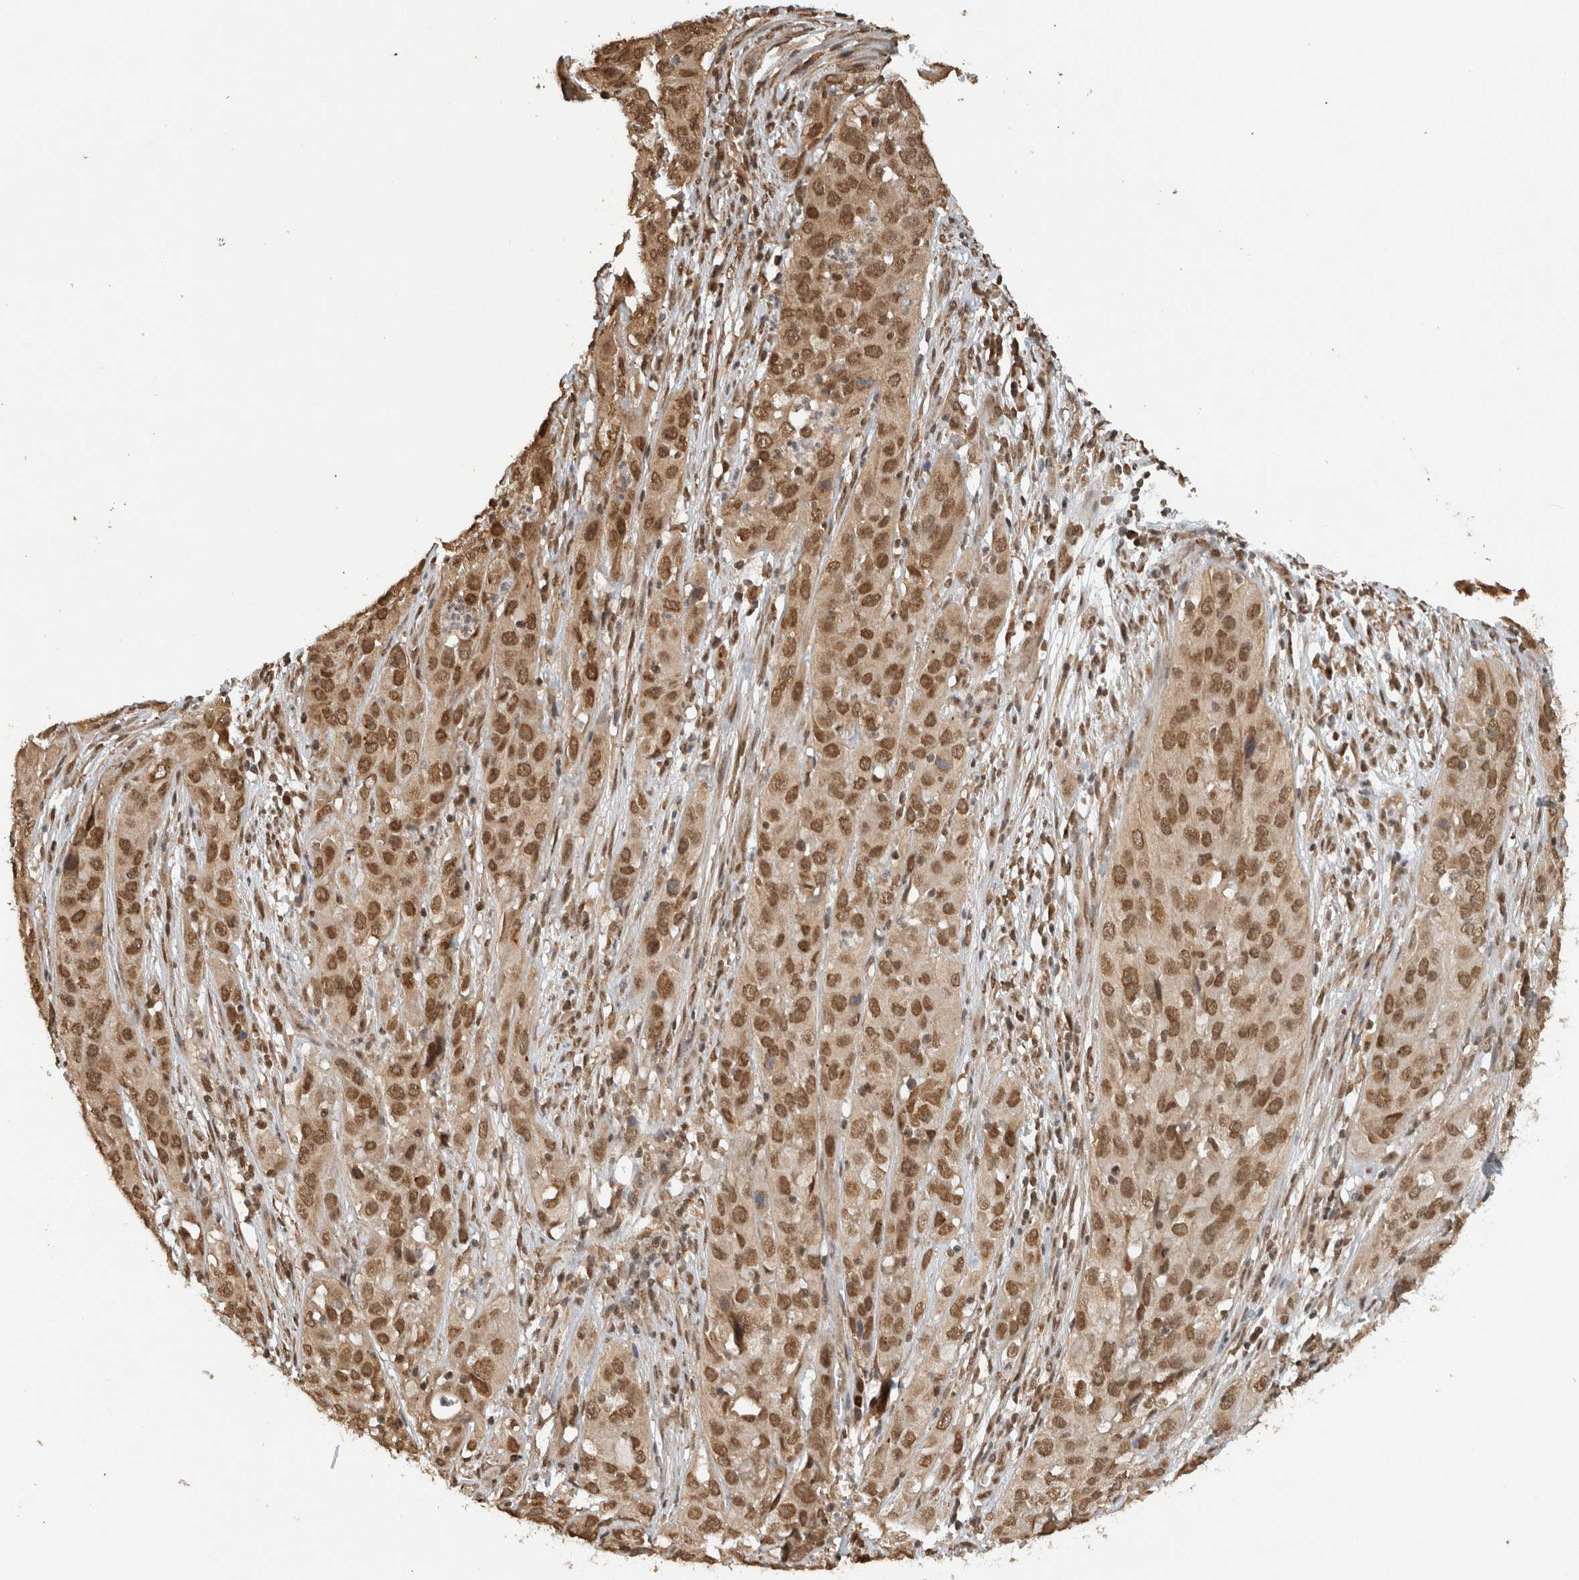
{"staining": {"intensity": "moderate", "quantity": ">75%", "location": "nuclear"}, "tissue": "cervical cancer", "cell_type": "Tumor cells", "image_type": "cancer", "snomed": [{"axis": "morphology", "description": "Squamous cell carcinoma, NOS"}, {"axis": "topography", "description": "Cervix"}], "caption": "High-magnification brightfield microscopy of cervical squamous cell carcinoma stained with DAB (3,3'-diaminobenzidine) (brown) and counterstained with hematoxylin (blue). tumor cells exhibit moderate nuclear positivity is present in about>75% of cells.", "gene": "C1orf21", "patient": {"sex": "female", "age": 32}}